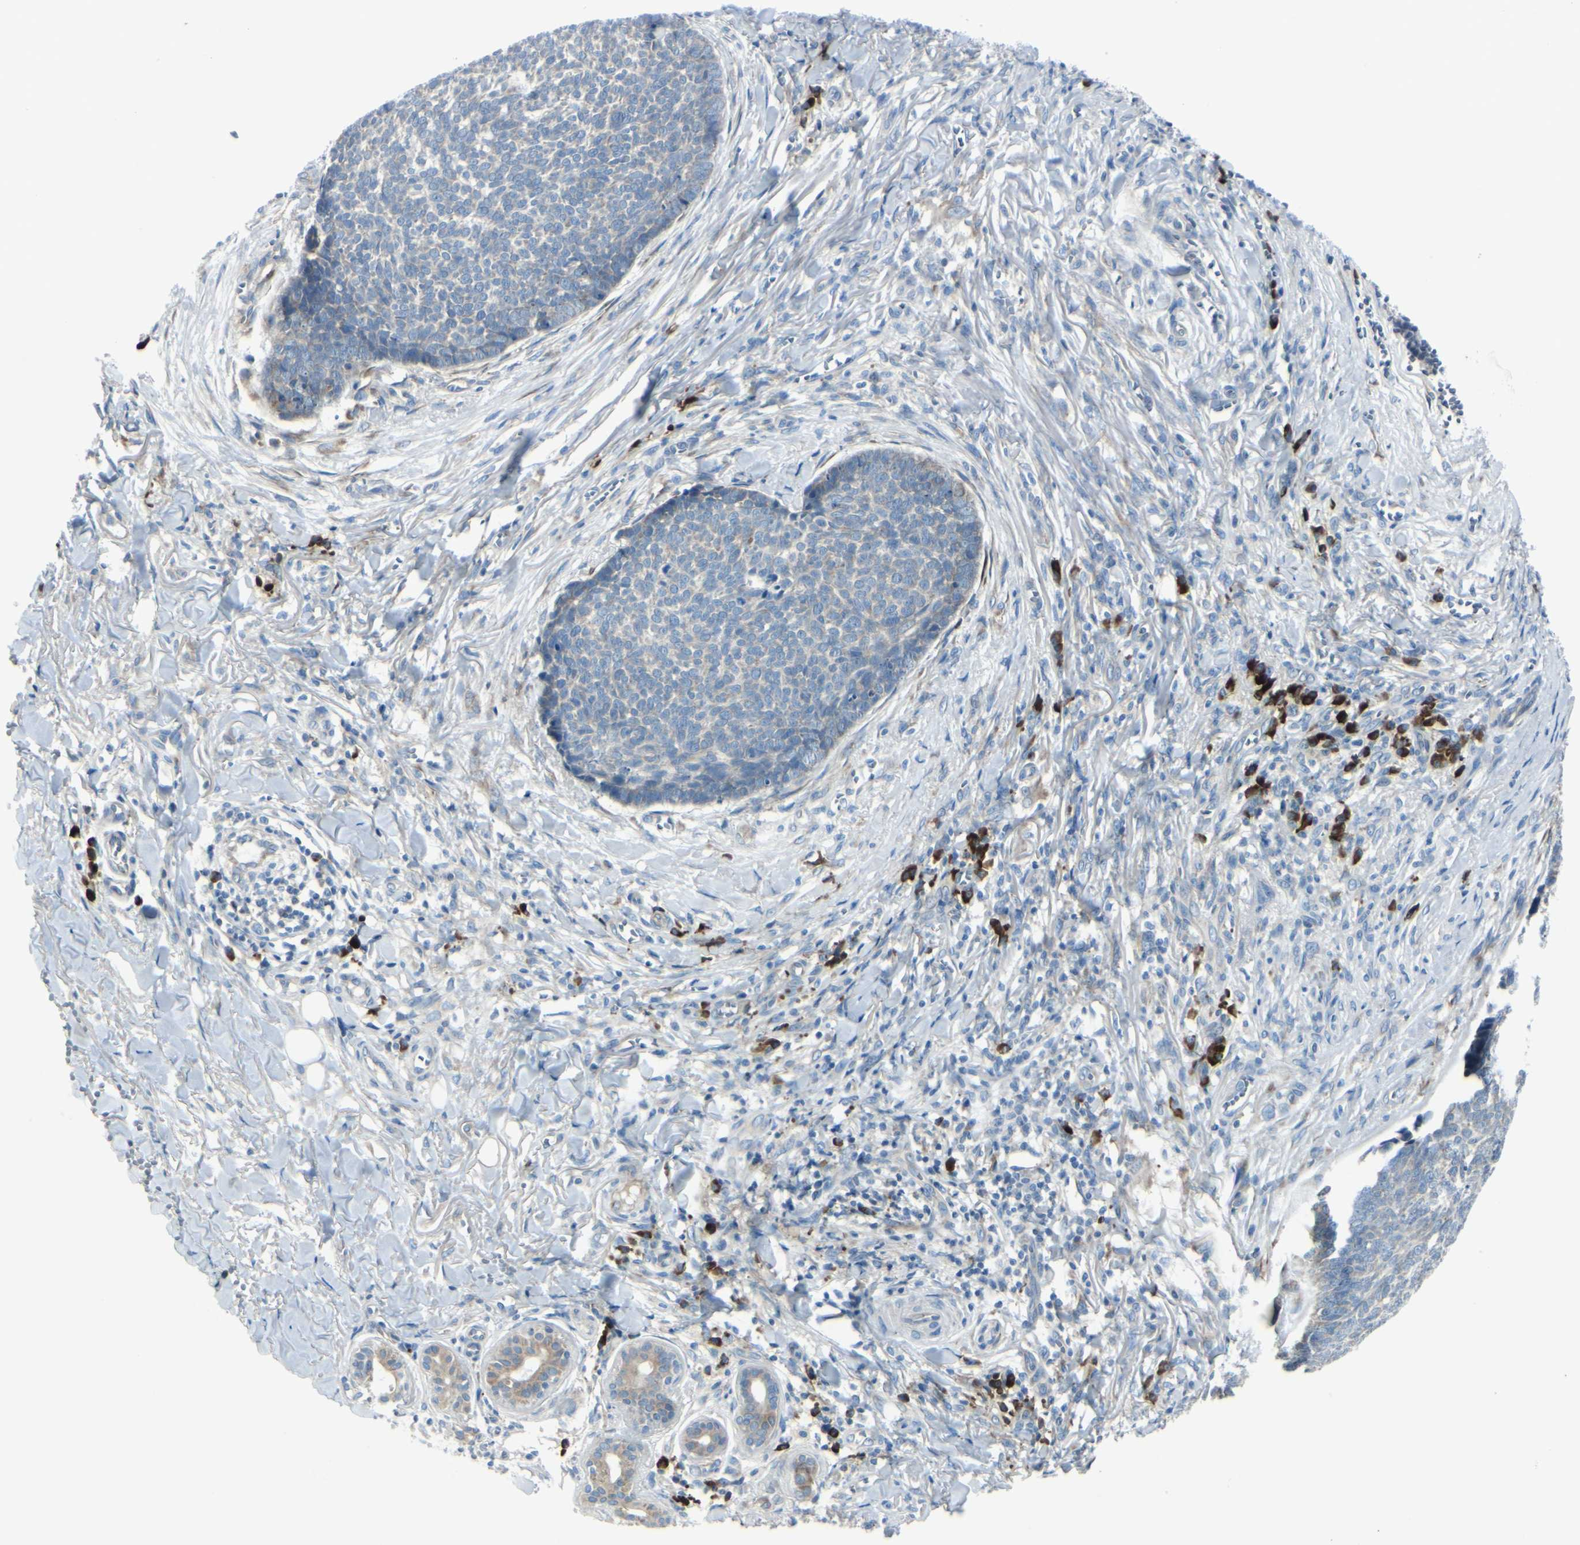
{"staining": {"intensity": "weak", "quantity": "25%-75%", "location": "cytoplasmic/membranous"}, "tissue": "skin cancer", "cell_type": "Tumor cells", "image_type": "cancer", "snomed": [{"axis": "morphology", "description": "Basal cell carcinoma"}, {"axis": "topography", "description": "Skin"}], "caption": "Immunohistochemistry (IHC) staining of skin basal cell carcinoma, which displays low levels of weak cytoplasmic/membranous expression in approximately 25%-75% of tumor cells indicating weak cytoplasmic/membranous protein staining. The staining was performed using DAB (3,3'-diaminobenzidine) (brown) for protein detection and nuclei were counterstained in hematoxylin (blue).", "gene": "SELENOS", "patient": {"sex": "male", "age": 84}}